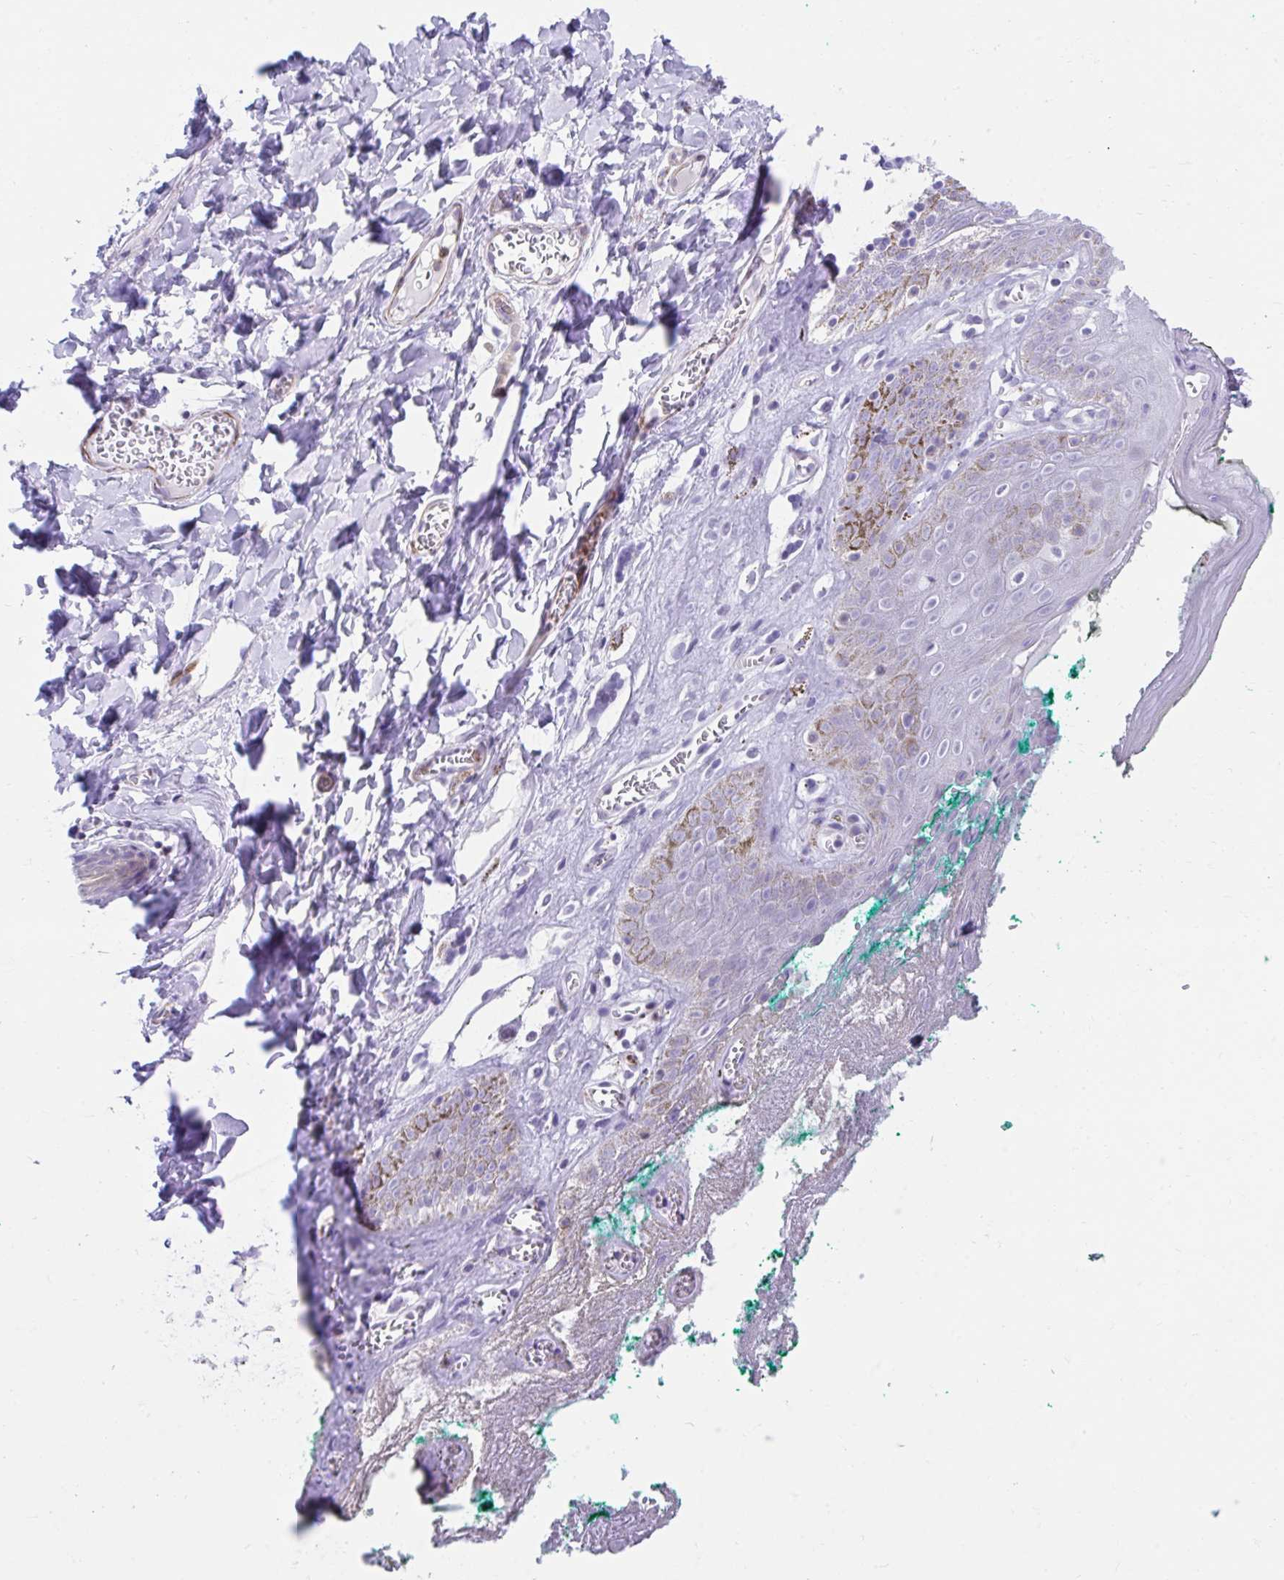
{"staining": {"intensity": "weak", "quantity": "<25%", "location": "cytoplasmic/membranous"}, "tissue": "skin", "cell_type": "Epidermal cells", "image_type": "normal", "snomed": [{"axis": "morphology", "description": "Normal tissue, NOS"}, {"axis": "topography", "description": "Vulva"}, {"axis": "topography", "description": "Peripheral nerve tissue"}], "caption": "Skin was stained to show a protein in brown. There is no significant positivity in epidermal cells. The staining is performed using DAB (3,3'-diaminobenzidine) brown chromogen with nuclei counter-stained in using hematoxylin.", "gene": "CSTB", "patient": {"sex": "female", "age": 66}}